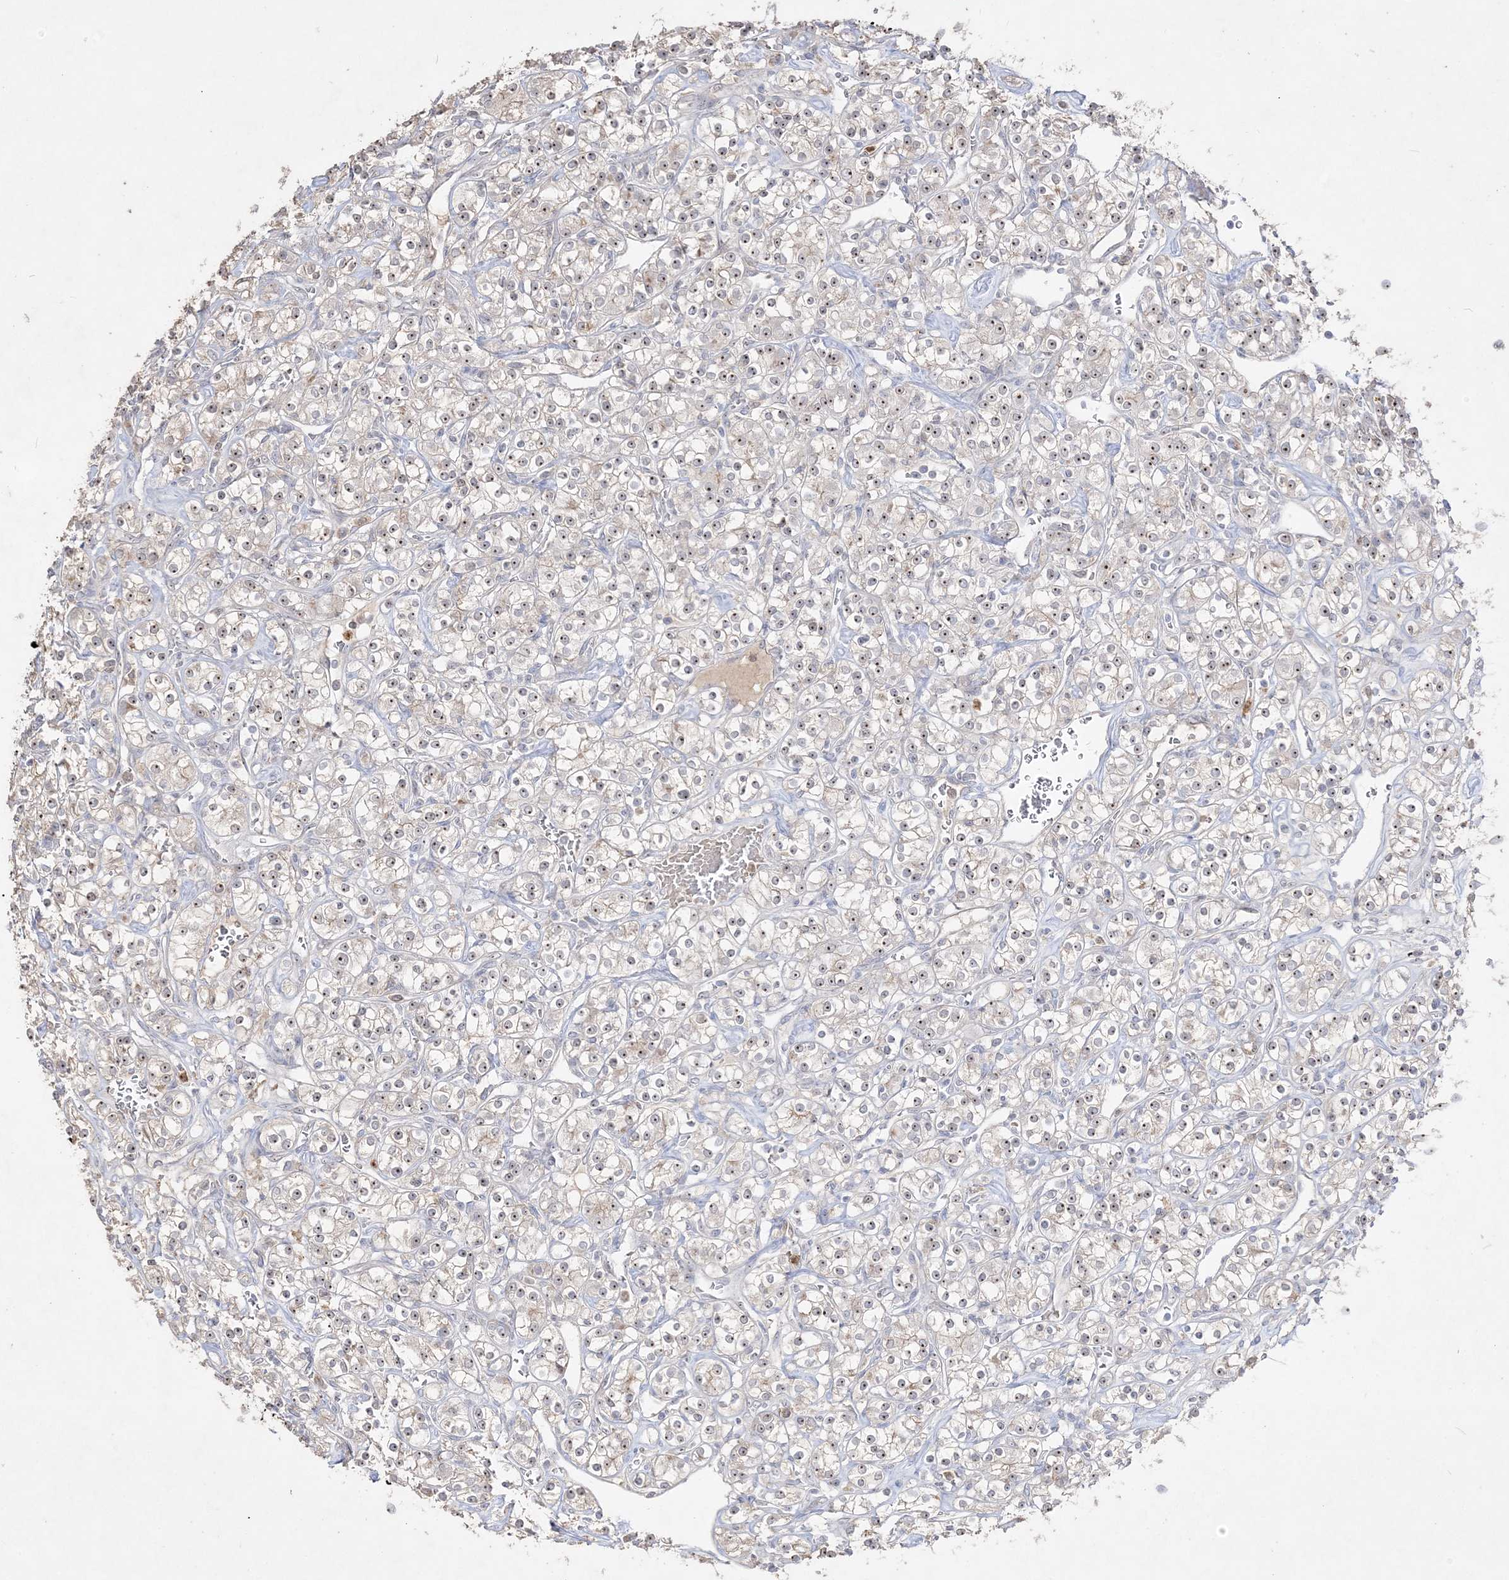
{"staining": {"intensity": "moderate", "quantity": "25%-75%", "location": "nuclear"}, "tissue": "renal cancer", "cell_type": "Tumor cells", "image_type": "cancer", "snomed": [{"axis": "morphology", "description": "Adenocarcinoma, NOS"}, {"axis": "topography", "description": "Kidney"}], "caption": "Protein staining shows moderate nuclear positivity in about 25%-75% of tumor cells in renal cancer (adenocarcinoma).", "gene": "NOP16", "patient": {"sex": "male", "age": 77}}